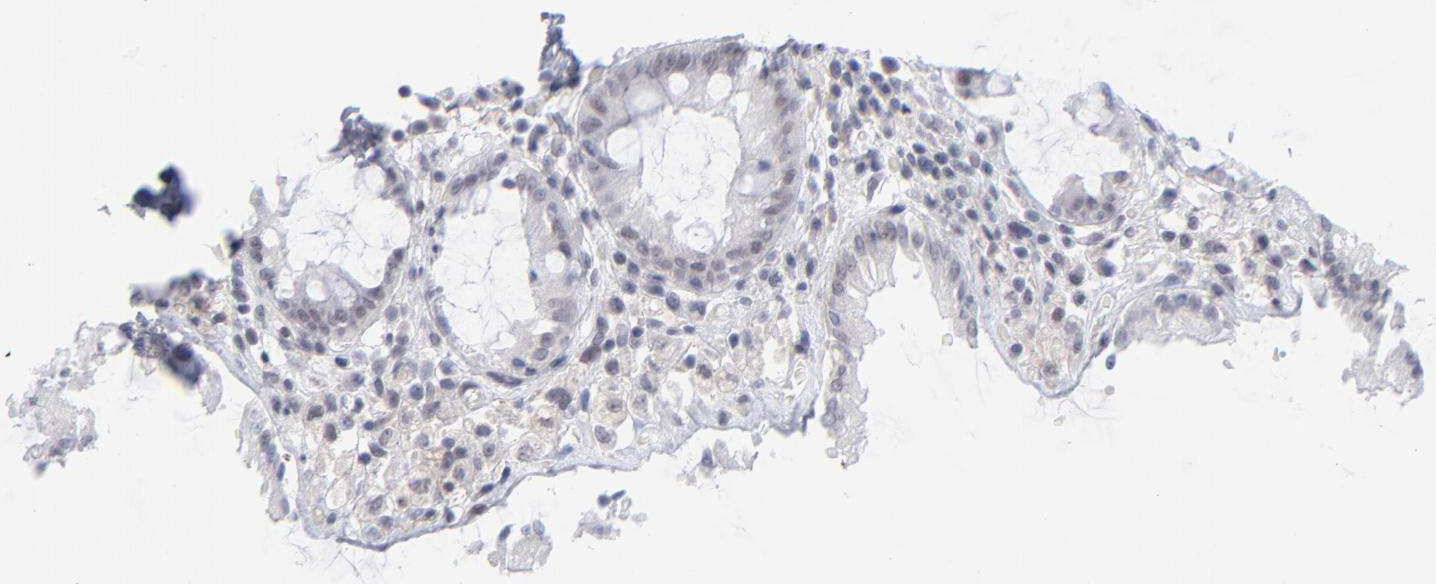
{"staining": {"intensity": "weak", "quantity": "<25%", "location": "nuclear"}, "tissue": "rectum", "cell_type": "Glandular cells", "image_type": "normal", "snomed": [{"axis": "morphology", "description": "Normal tissue, NOS"}, {"axis": "topography", "description": "Rectum"}], "caption": "This is an IHC micrograph of benign rectum. There is no positivity in glandular cells.", "gene": "CCR2", "patient": {"sex": "female", "age": 46}}